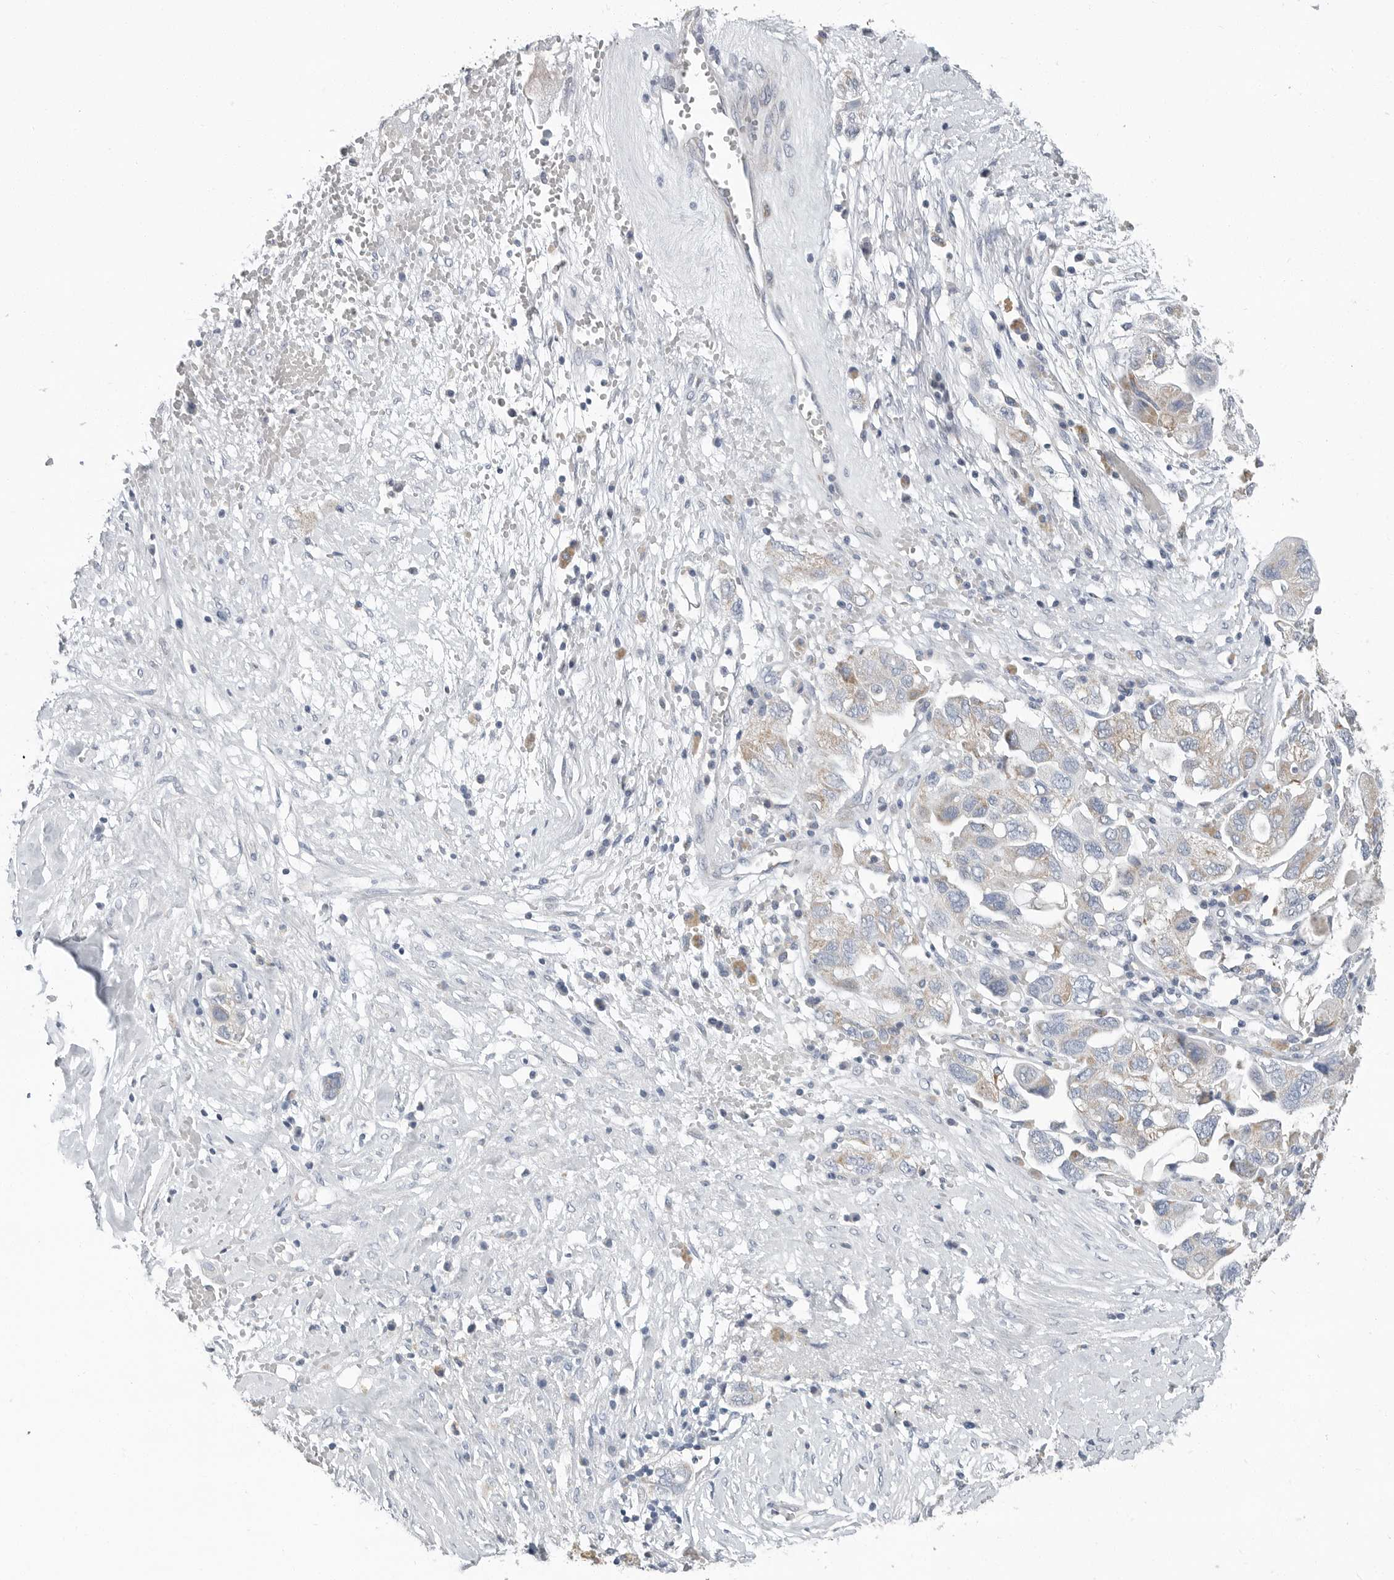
{"staining": {"intensity": "weak", "quantity": "<25%", "location": "cytoplasmic/membranous"}, "tissue": "ovarian cancer", "cell_type": "Tumor cells", "image_type": "cancer", "snomed": [{"axis": "morphology", "description": "Carcinoma, NOS"}, {"axis": "morphology", "description": "Cystadenocarcinoma, serous, NOS"}, {"axis": "topography", "description": "Ovary"}], "caption": "An immunohistochemistry (IHC) histopathology image of carcinoma (ovarian) is shown. There is no staining in tumor cells of carcinoma (ovarian).", "gene": "PLN", "patient": {"sex": "female", "age": 69}}